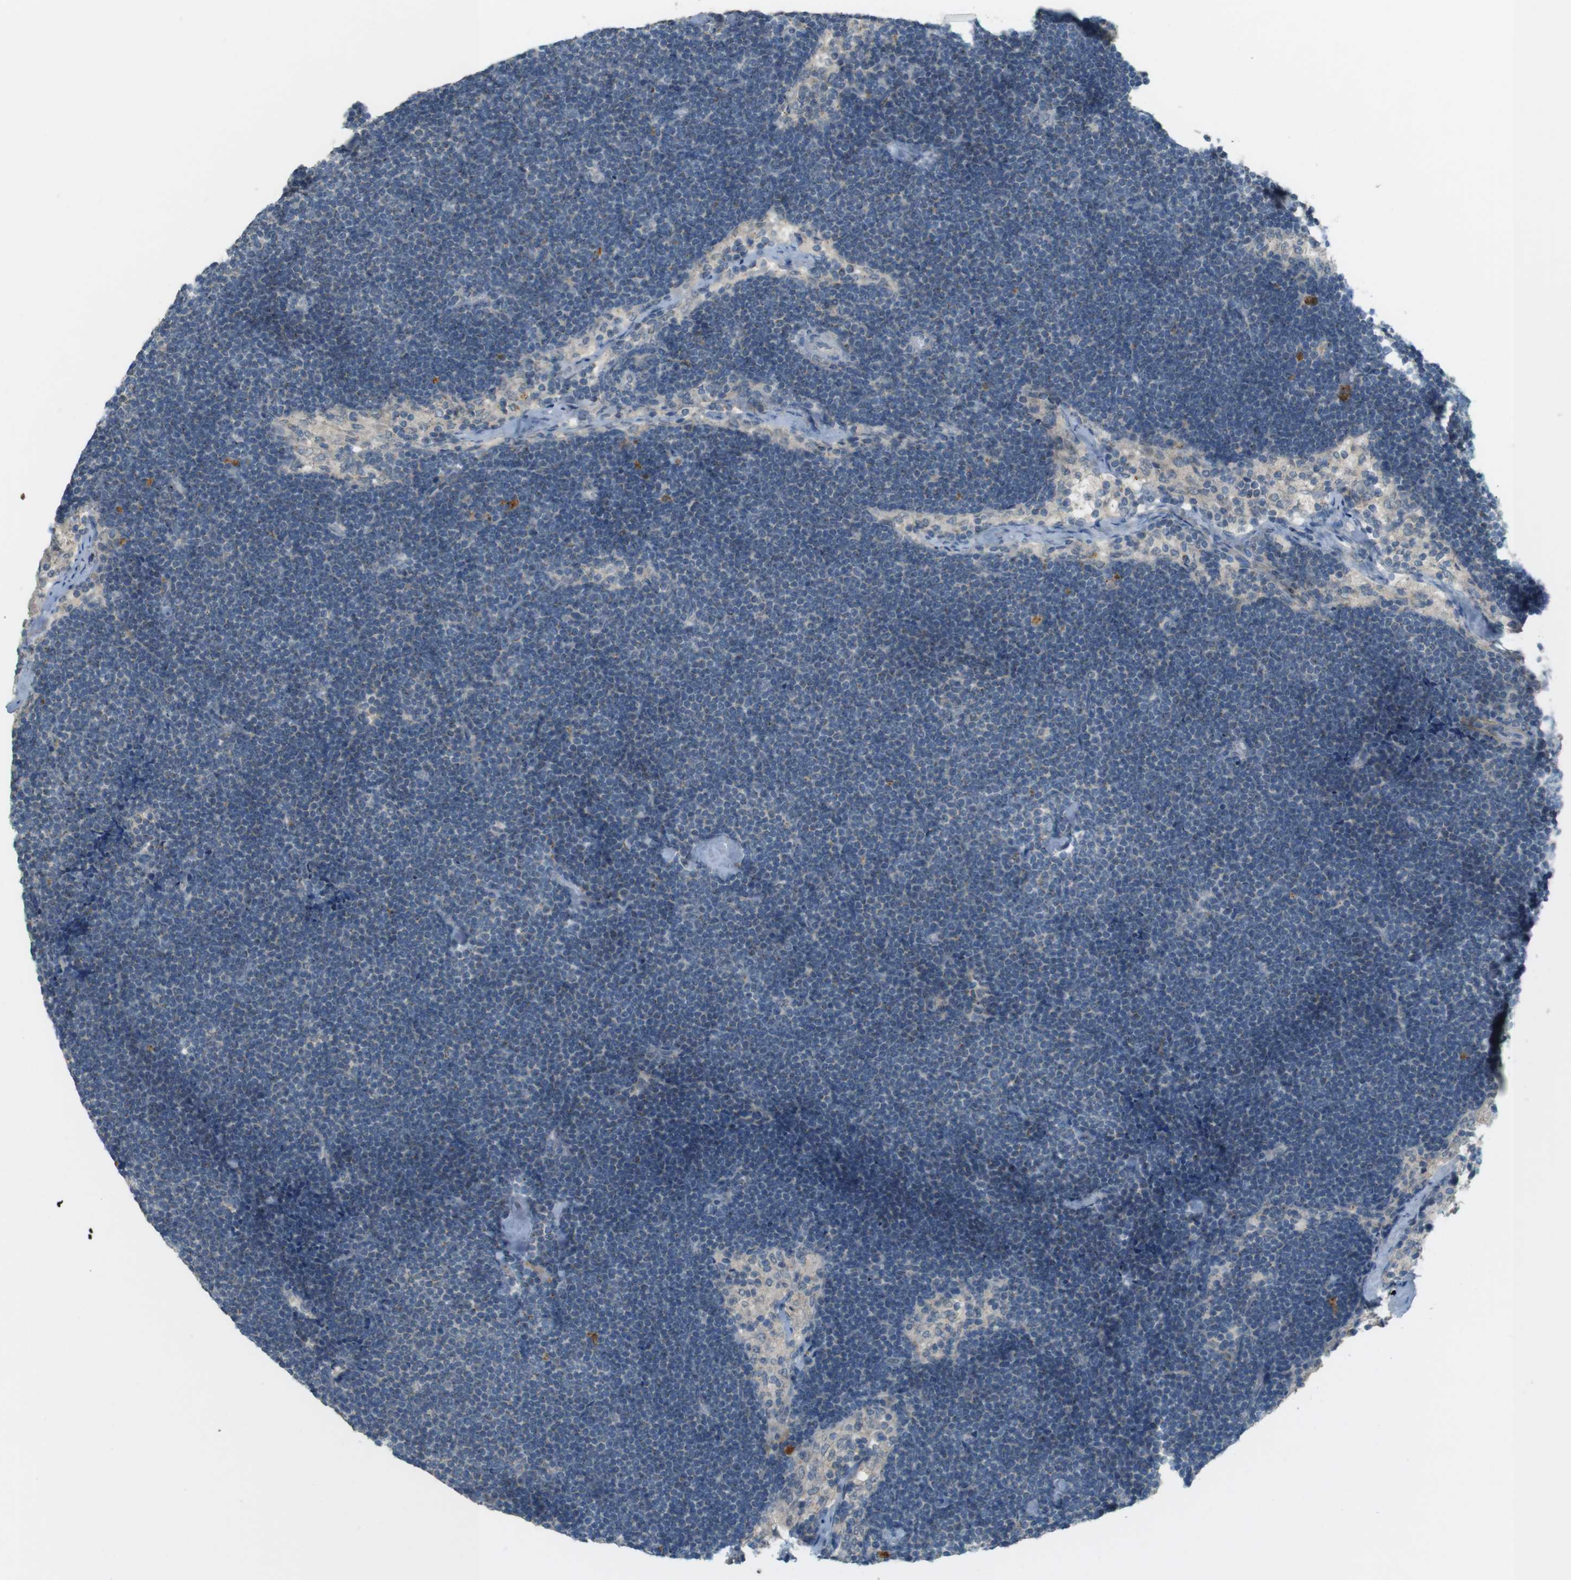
{"staining": {"intensity": "negative", "quantity": "none", "location": "none"}, "tissue": "lymph node", "cell_type": "Germinal center cells", "image_type": "normal", "snomed": [{"axis": "morphology", "description": "Normal tissue, NOS"}, {"axis": "topography", "description": "Lymph node"}], "caption": "Immunohistochemistry (IHC) of unremarkable lymph node demonstrates no expression in germinal center cells.", "gene": "UGT8", "patient": {"sex": "male", "age": 63}}